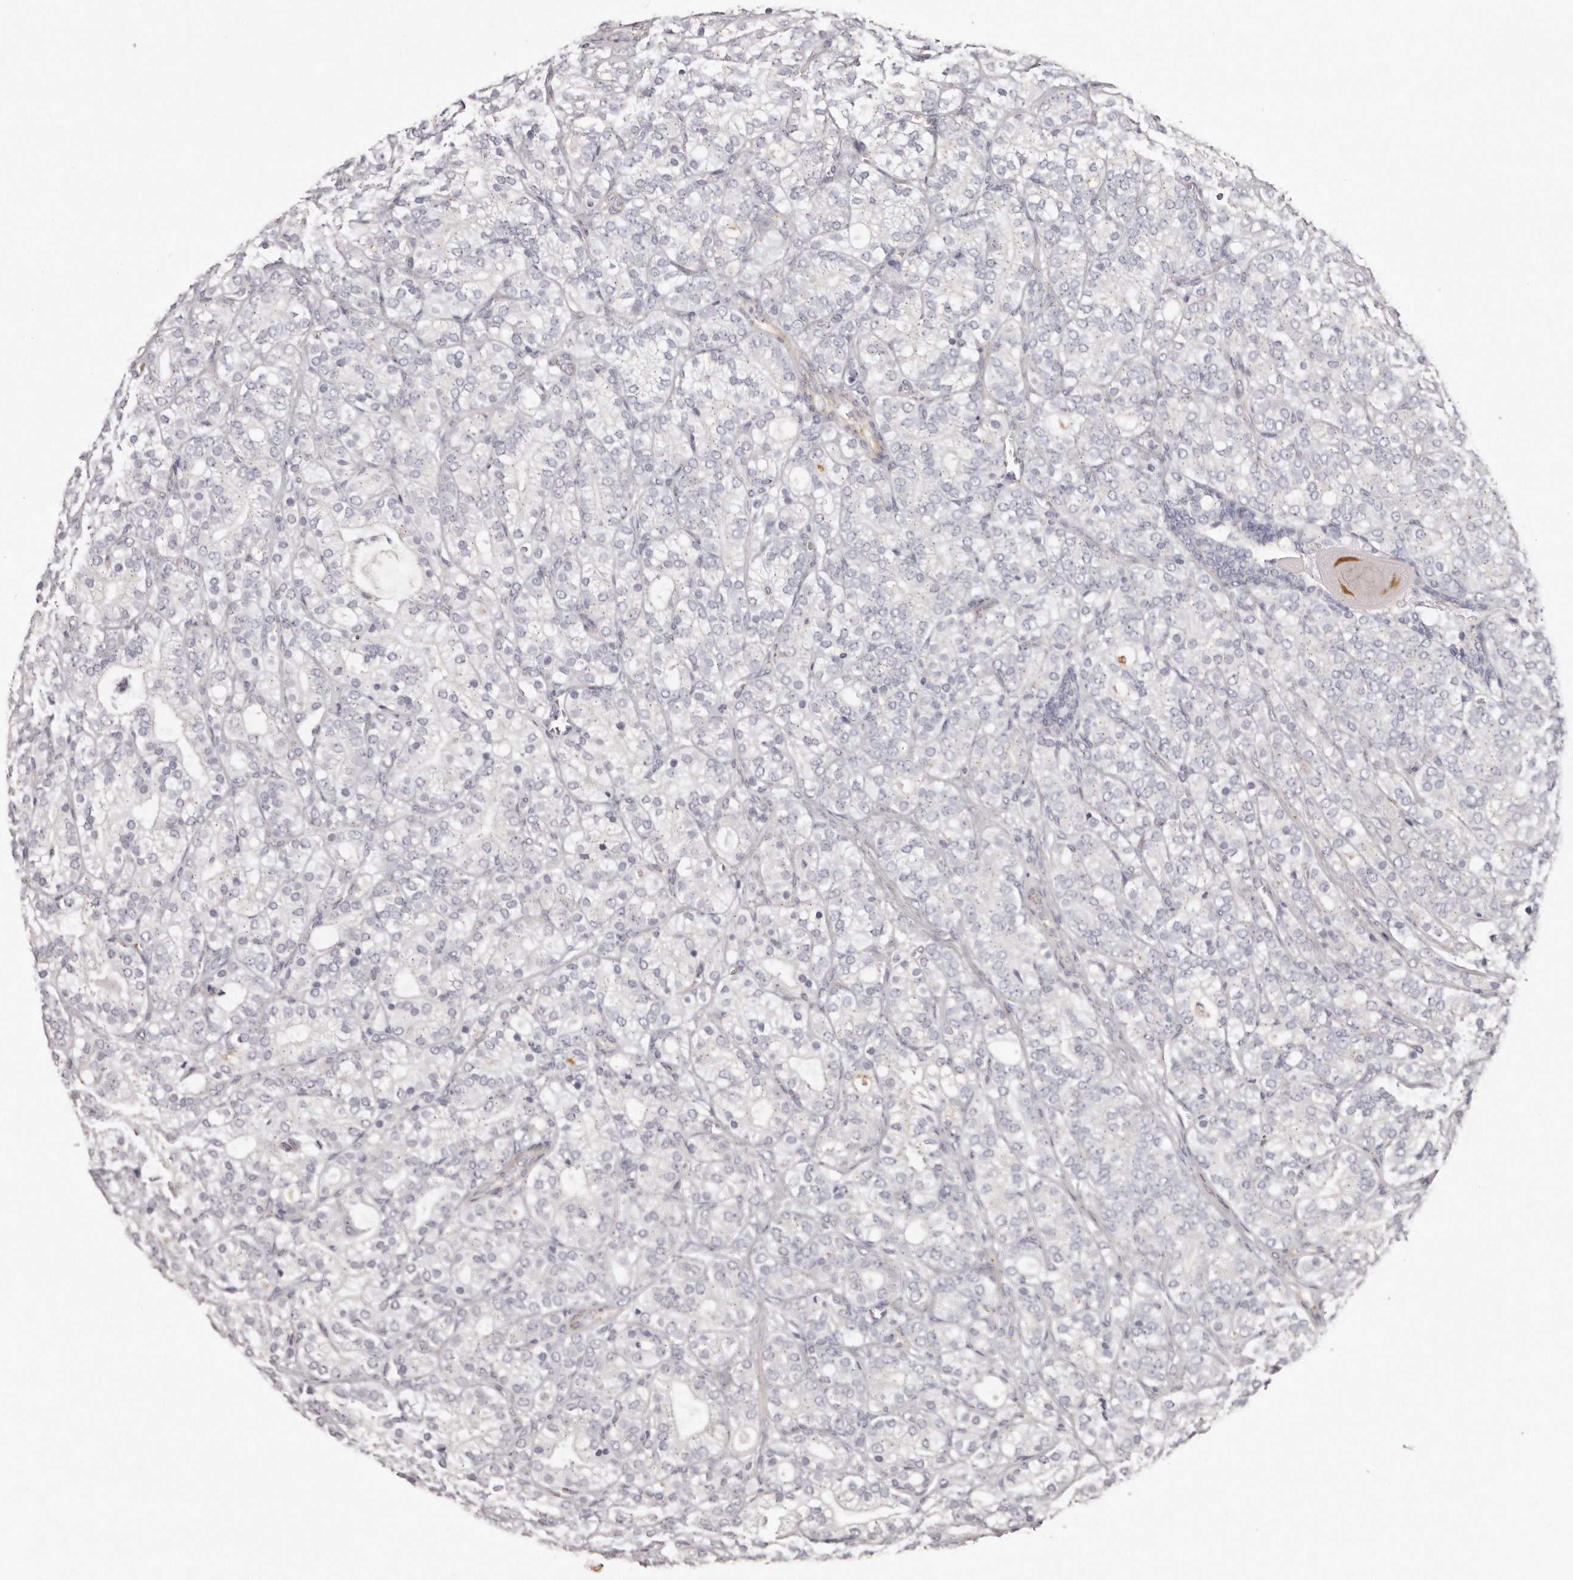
{"staining": {"intensity": "negative", "quantity": "none", "location": "none"}, "tissue": "prostate cancer", "cell_type": "Tumor cells", "image_type": "cancer", "snomed": [{"axis": "morphology", "description": "Adenocarcinoma, High grade"}, {"axis": "topography", "description": "Prostate"}], "caption": "The micrograph exhibits no significant positivity in tumor cells of prostate adenocarcinoma (high-grade).", "gene": "PEG10", "patient": {"sex": "male", "age": 57}}